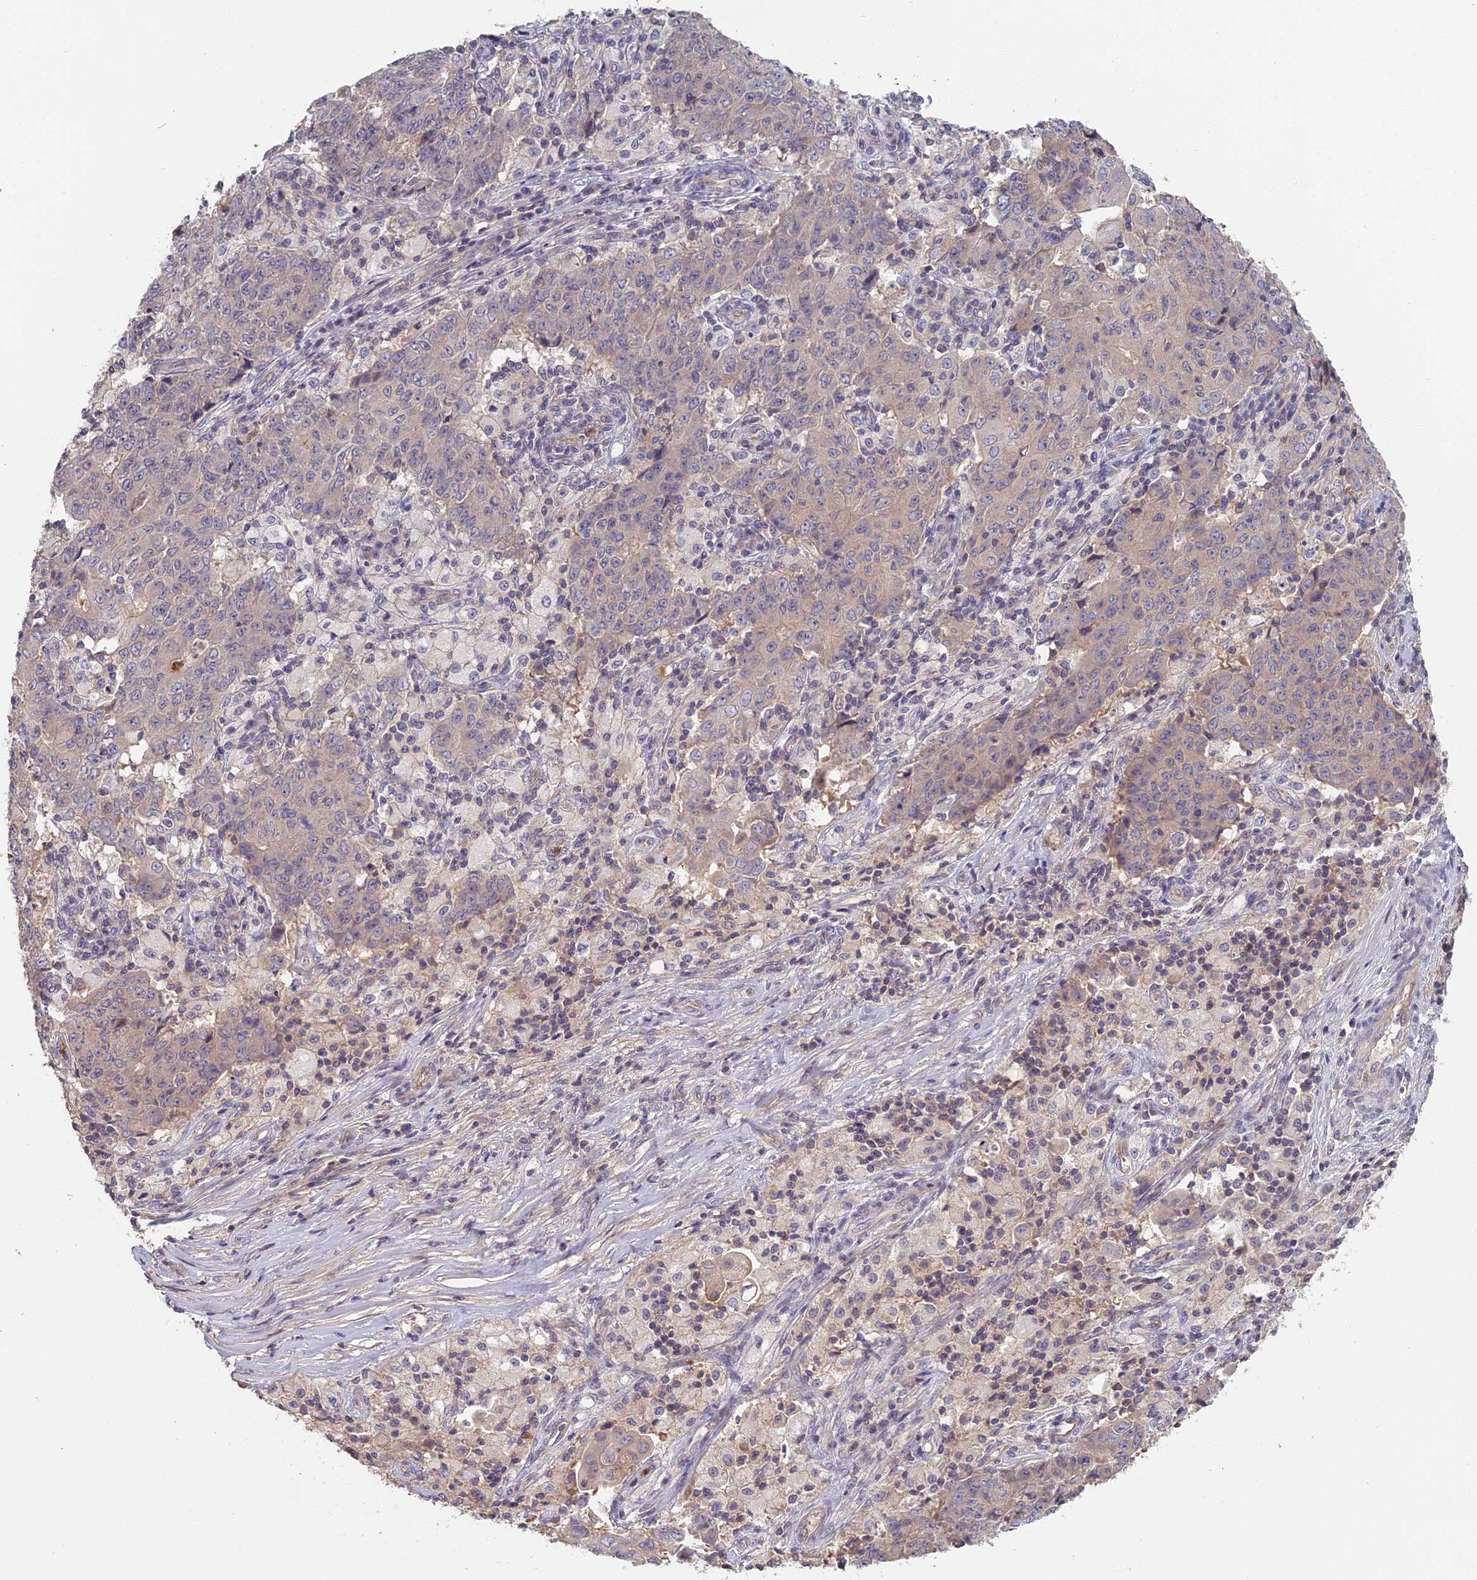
{"staining": {"intensity": "negative", "quantity": "none", "location": "none"}, "tissue": "ovarian cancer", "cell_type": "Tumor cells", "image_type": "cancer", "snomed": [{"axis": "morphology", "description": "Carcinoma, endometroid"}, {"axis": "topography", "description": "Ovary"}], "caption": "Immunohistochemical staining of ovarian cancer shows no significant expression in tumor cells.", "gene": "AP4E1", "patient": {"sex": "female", "age": 42}}